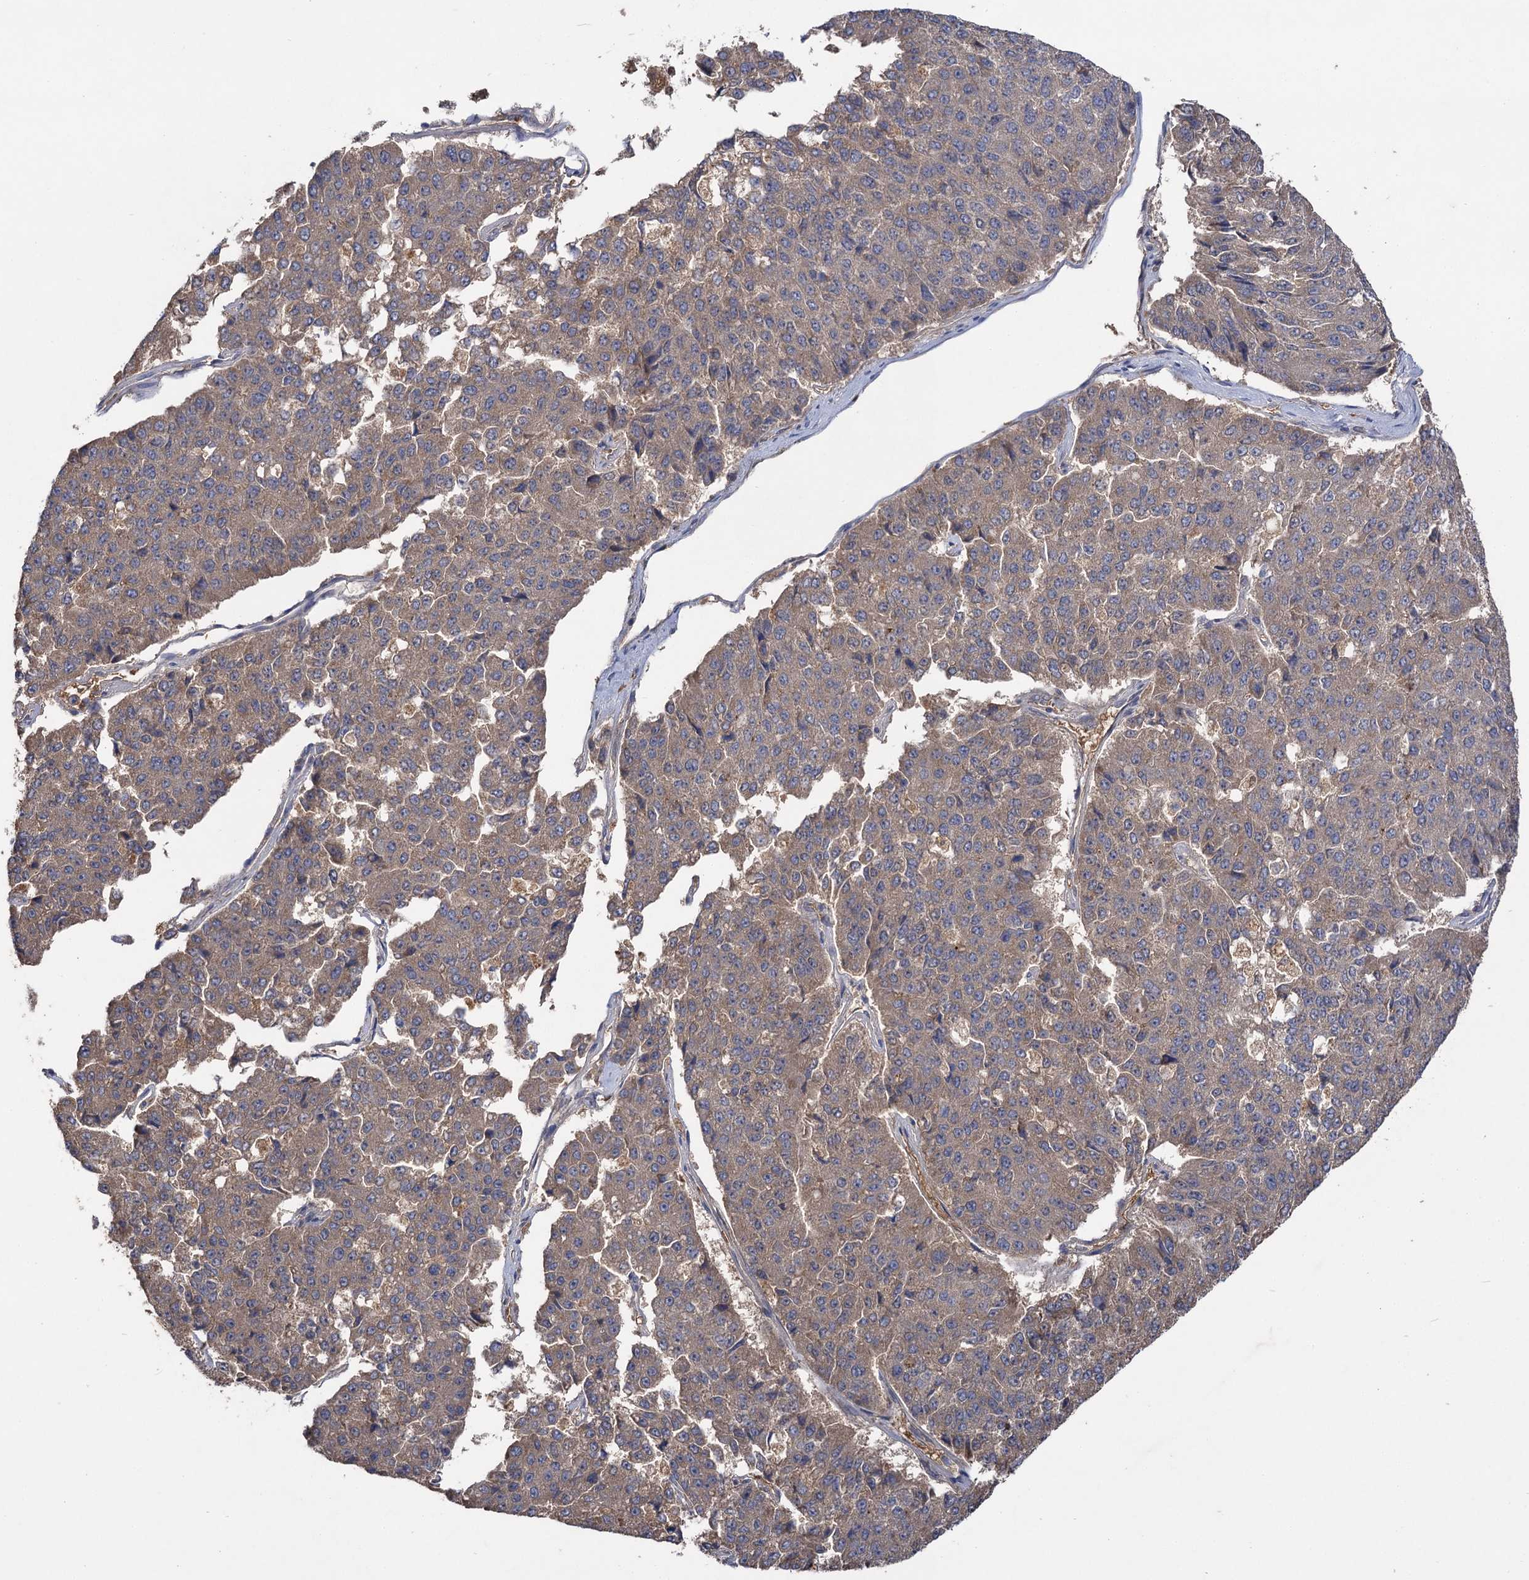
{"staining": {"intensity": "weak", "quantity": ">75%", "location": "cytoplasmic/membranous"}, "tissue": "pancreatic cancer", "cell_type": "Tumor cells", "image_type": "cancer", "snomed": [{"axis": "morphology", "description": "Adenocarcinoma, NOS"}, {"axis": "topography", "description": "Pancreas"}], "caption": "Brown immunohistochemical staining in human pancreatic cancer reveals weak cytoplasmic/membranous positivity in approximately >75% of tumor cells. (brown staining indicates protein expression, while blue staining denotes nuclei).", "gene": "USP50", "patient": {"sex": "male", "age": 50}}